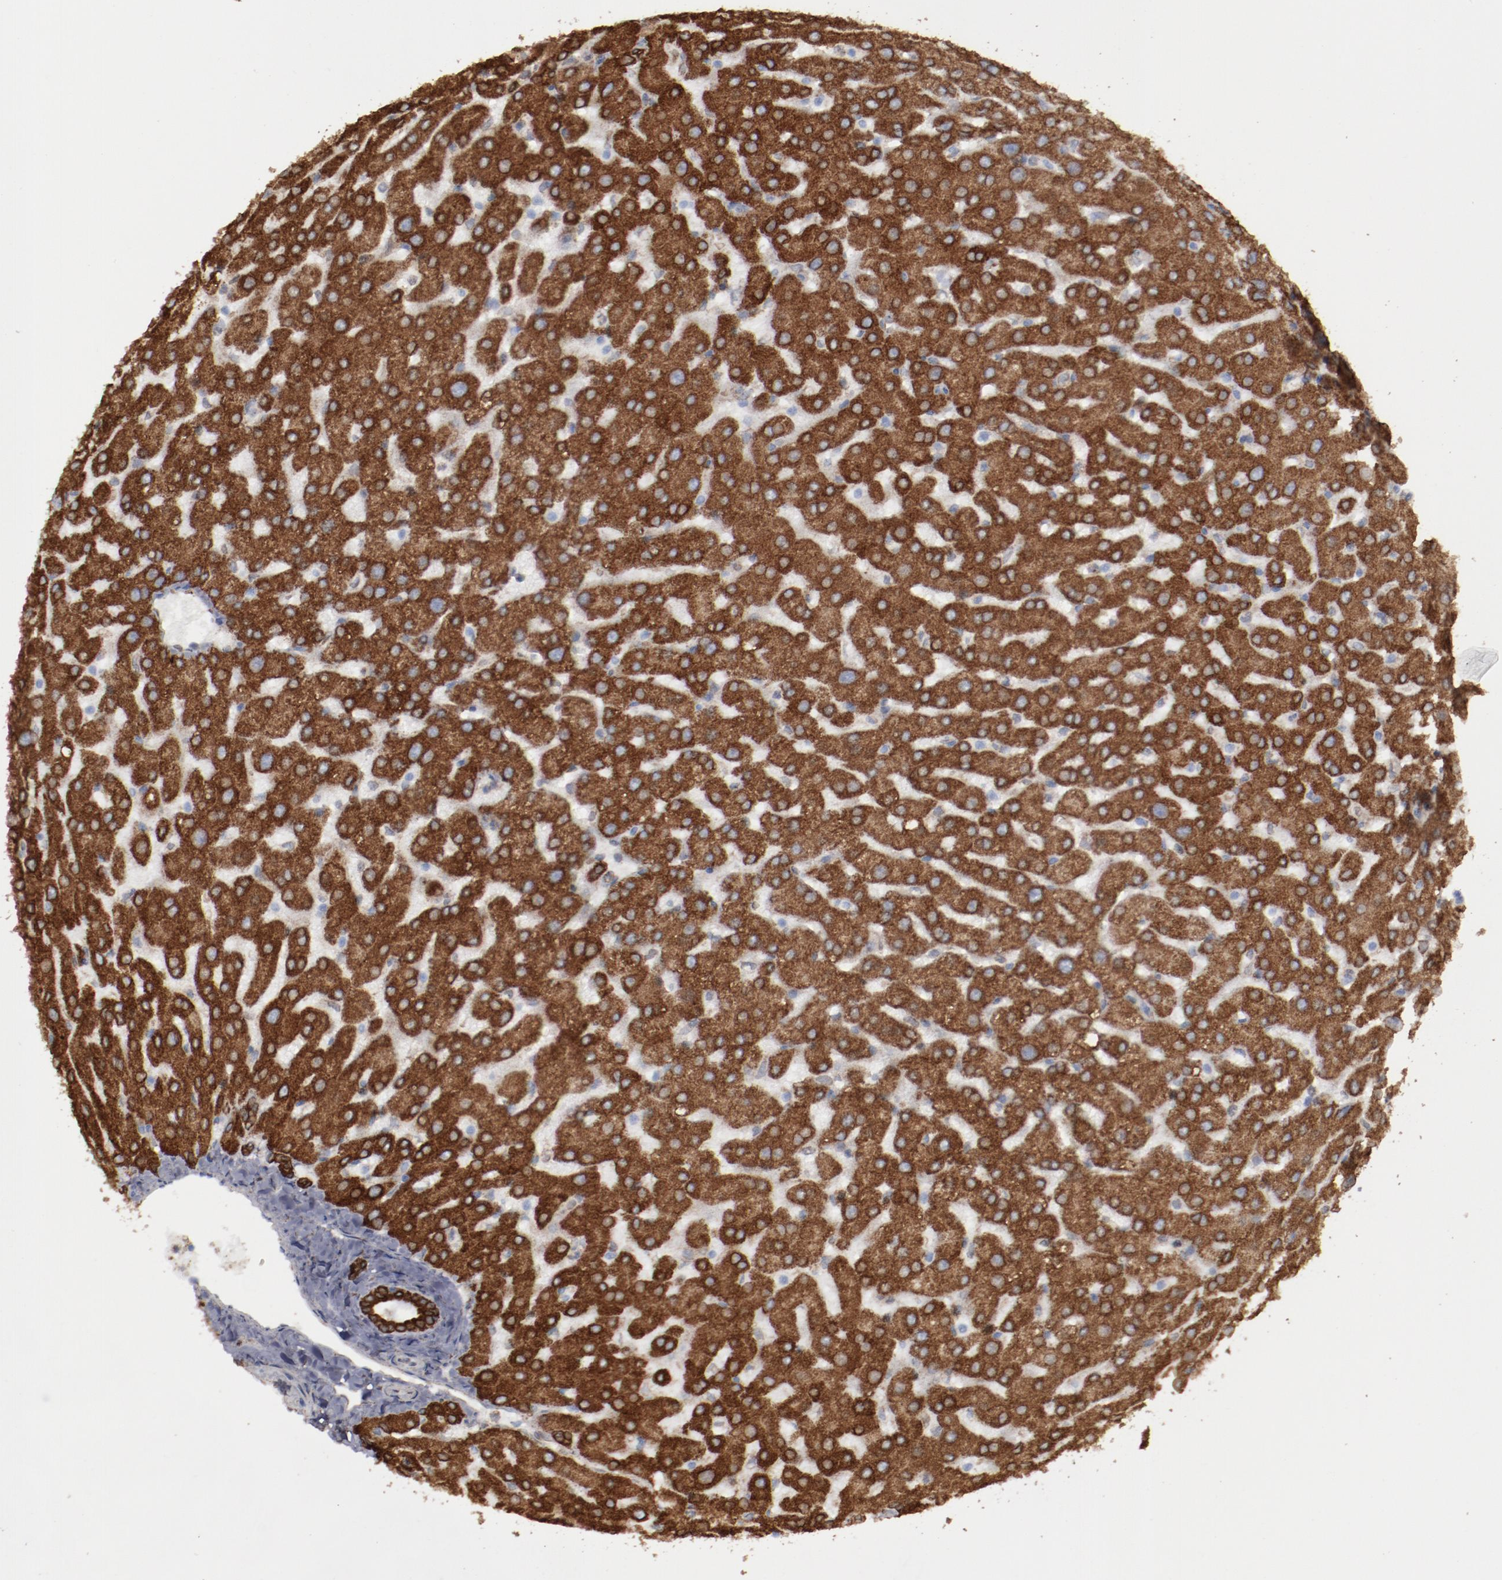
{"staining": {"intensity": "strong", "quantity": ">75%", "location": "cytoplasmic/membranous"}, "tissue": "liver", "cell_type": "Cholangiocytes", "image_type": "normal", "snomed": [{"axis": "morphology", "description": "Normal tissue, NOS"}, {"axis": "morphology", "description": "Fibrosis, NOS"}, {"axis": "topography", "description": "Liver"}], "caption": "Cholangiocytes display high levels of strong cytoplasmic/membranous positivity in approximately >75% of cells in benign human liver.", "gene": "ERLIN2", "patient": {"sex": "female", "age": 29}}